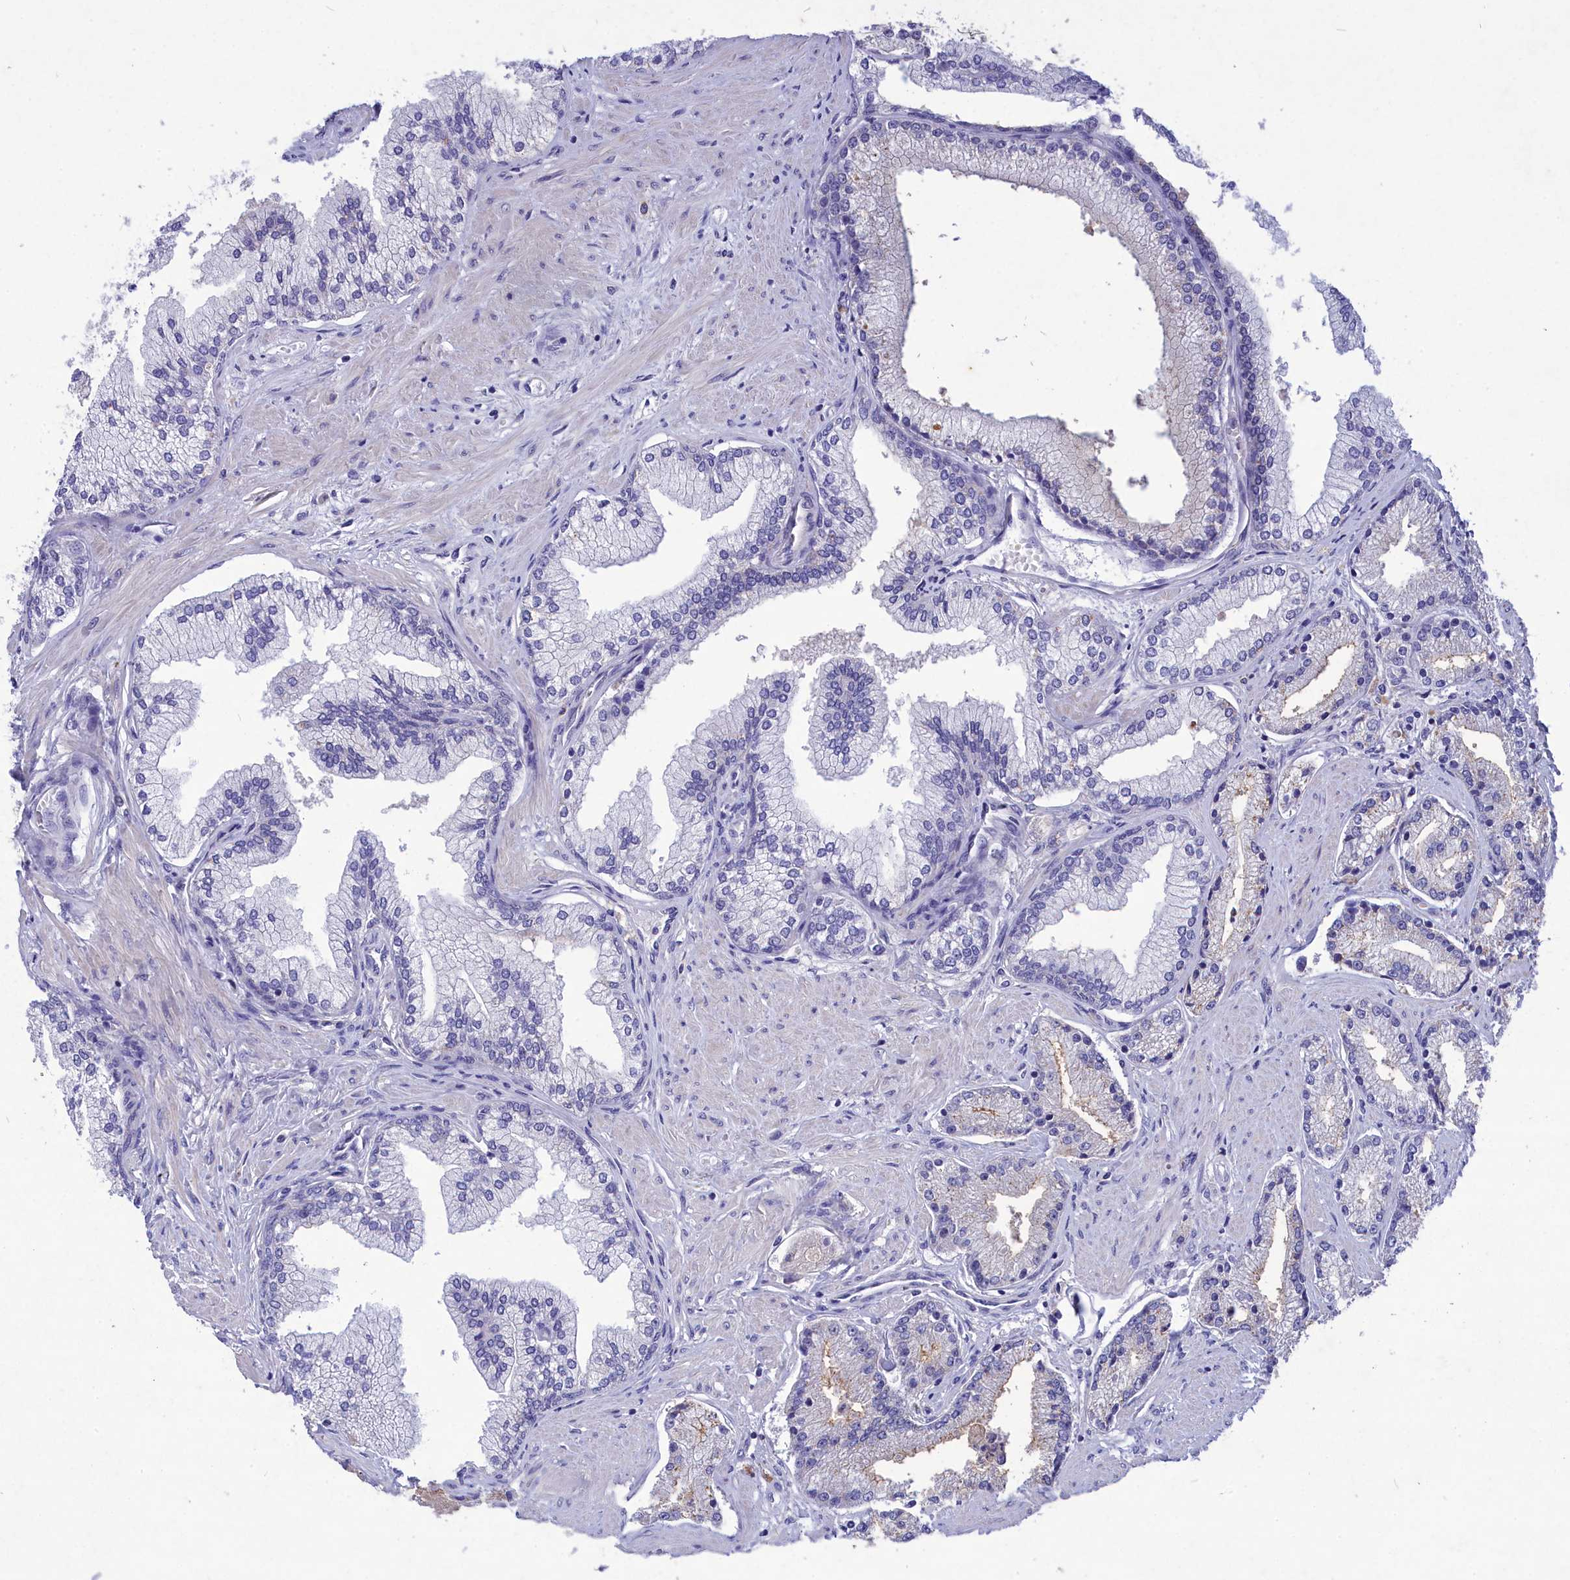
{"staining": {"intensity": "negative", "quantity": "none", "location": "none"}, "tissue": "prostate cancer", "cell_type": "Tumor cells", "image_type": "cancer", "snomed": [{"axis": "morphology", "description": "Adenocarcinoma, High grade"}, {"axis": "topography", "description": "Prostate"}], "caption": "Tumor cells show no significant protein expression in adenocarcinoma (high-grade) (prostate).", "gene": "DEFB119", "patient": {"sex": "male", "age": 67}}